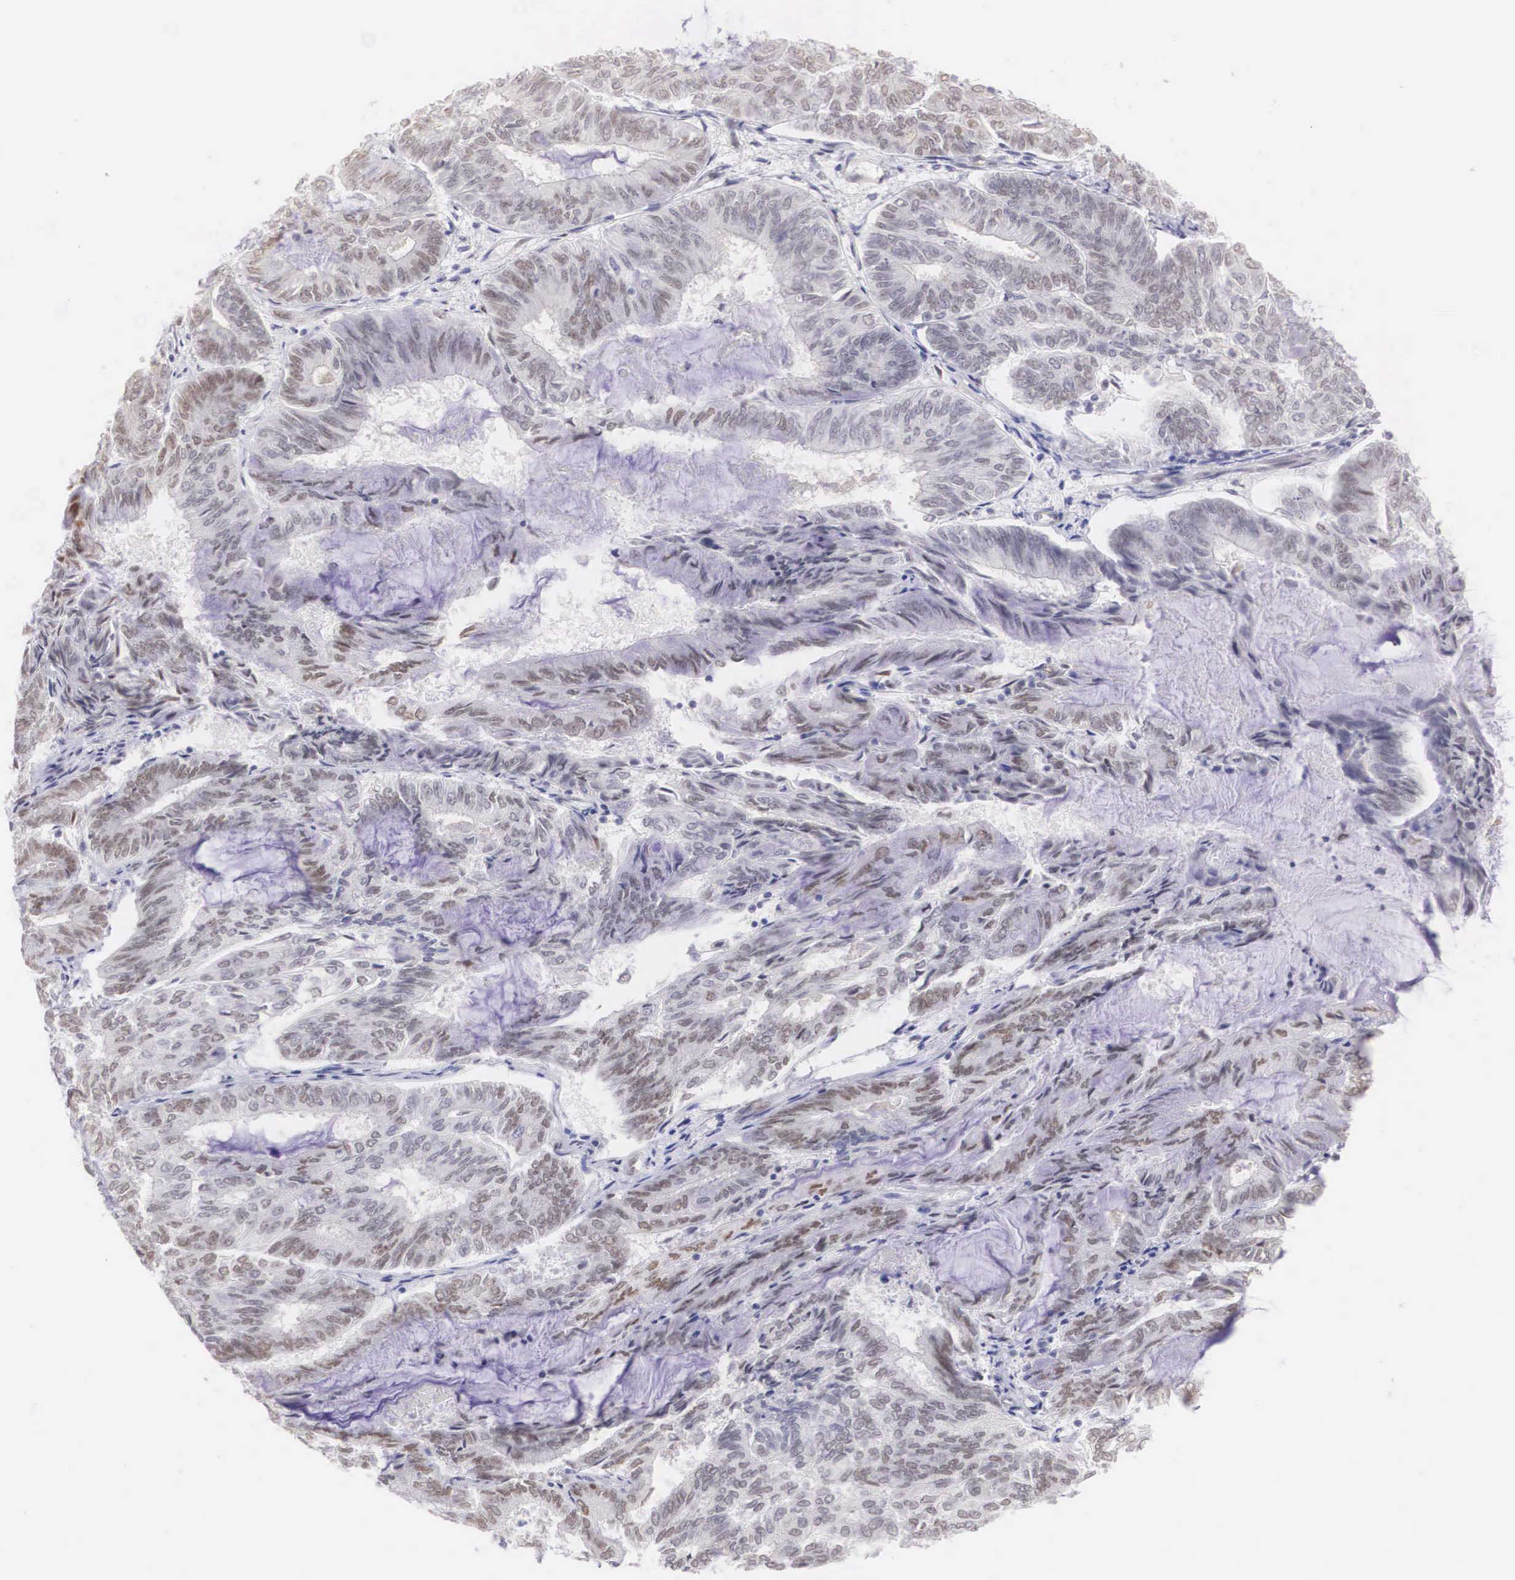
{"staining": {"intensity": "weak", "quantity": "25%-75%", "location": "nuclear"}, "tissue": "endometrial cancer", "cell_type": "Tumor cells", "image_type": "cancer", "snomed": [{"axis": "morphology", "description": "Adenocarcinoma, NOS"}, {"axis": "topography", "description": "Endometrium"}], "caption": "This is an image of IHC staining of endometrial adenocarcinoma, which shows weak positivity in the nuclear of tumor cells.", "gene": "ETV6", "patient": {"sex": "female", "age": 59}}